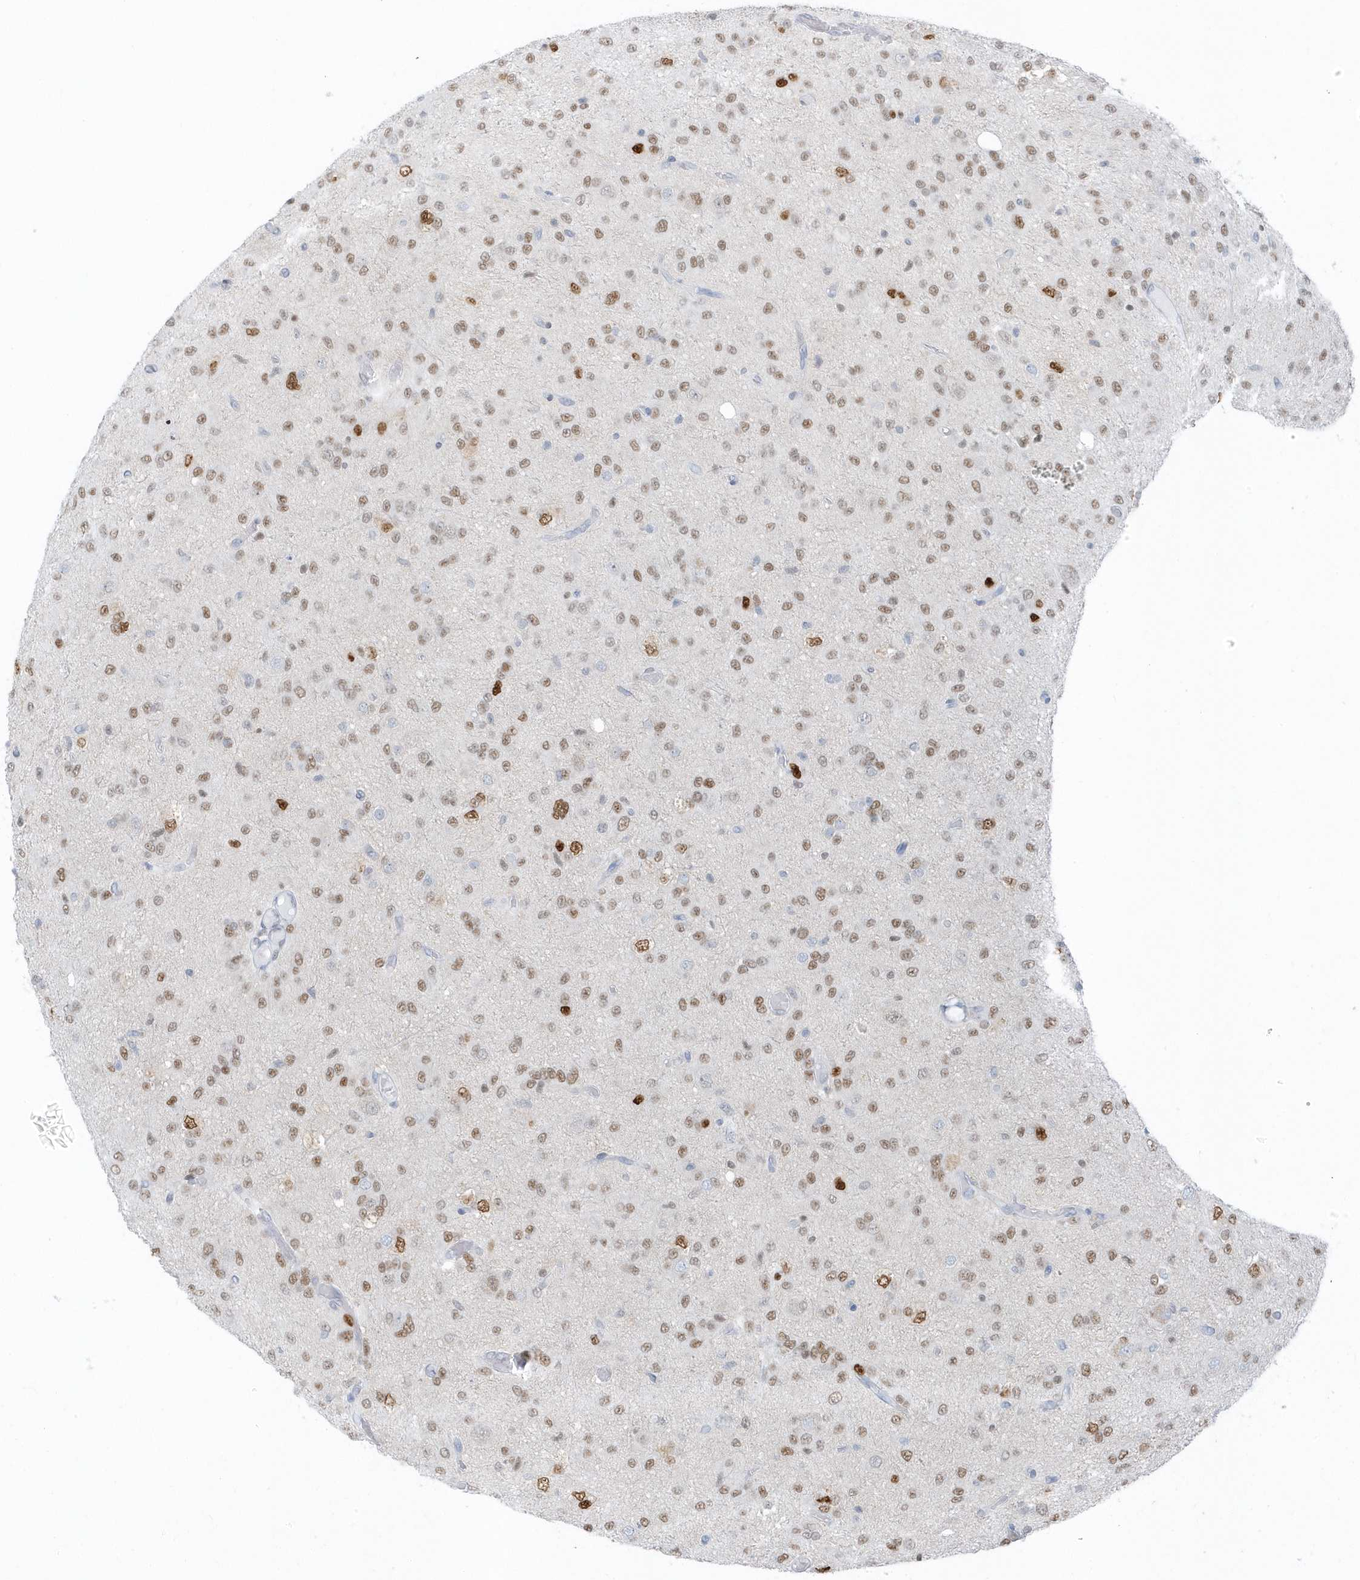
{"staining": {"intensity": "moderate", "quantity": "25%-75%", "location": "nuclear"}, "tissue": "glioma", "cell_type": "Tumor cells", "image_type": "cancer", "snomed": [{"axis": "morphology", "description": "Glioma, malignant, High grade"}, {"axis": "topography", "description": "Brain"}], "caption": "Glioma was stained to show a protein in brown. There is medium levels of moderate nuclear staining in approximately 25%-75% of tumor cells.", "gene": "SMIM34", "patient": {"sex": "female", "age": 59}}